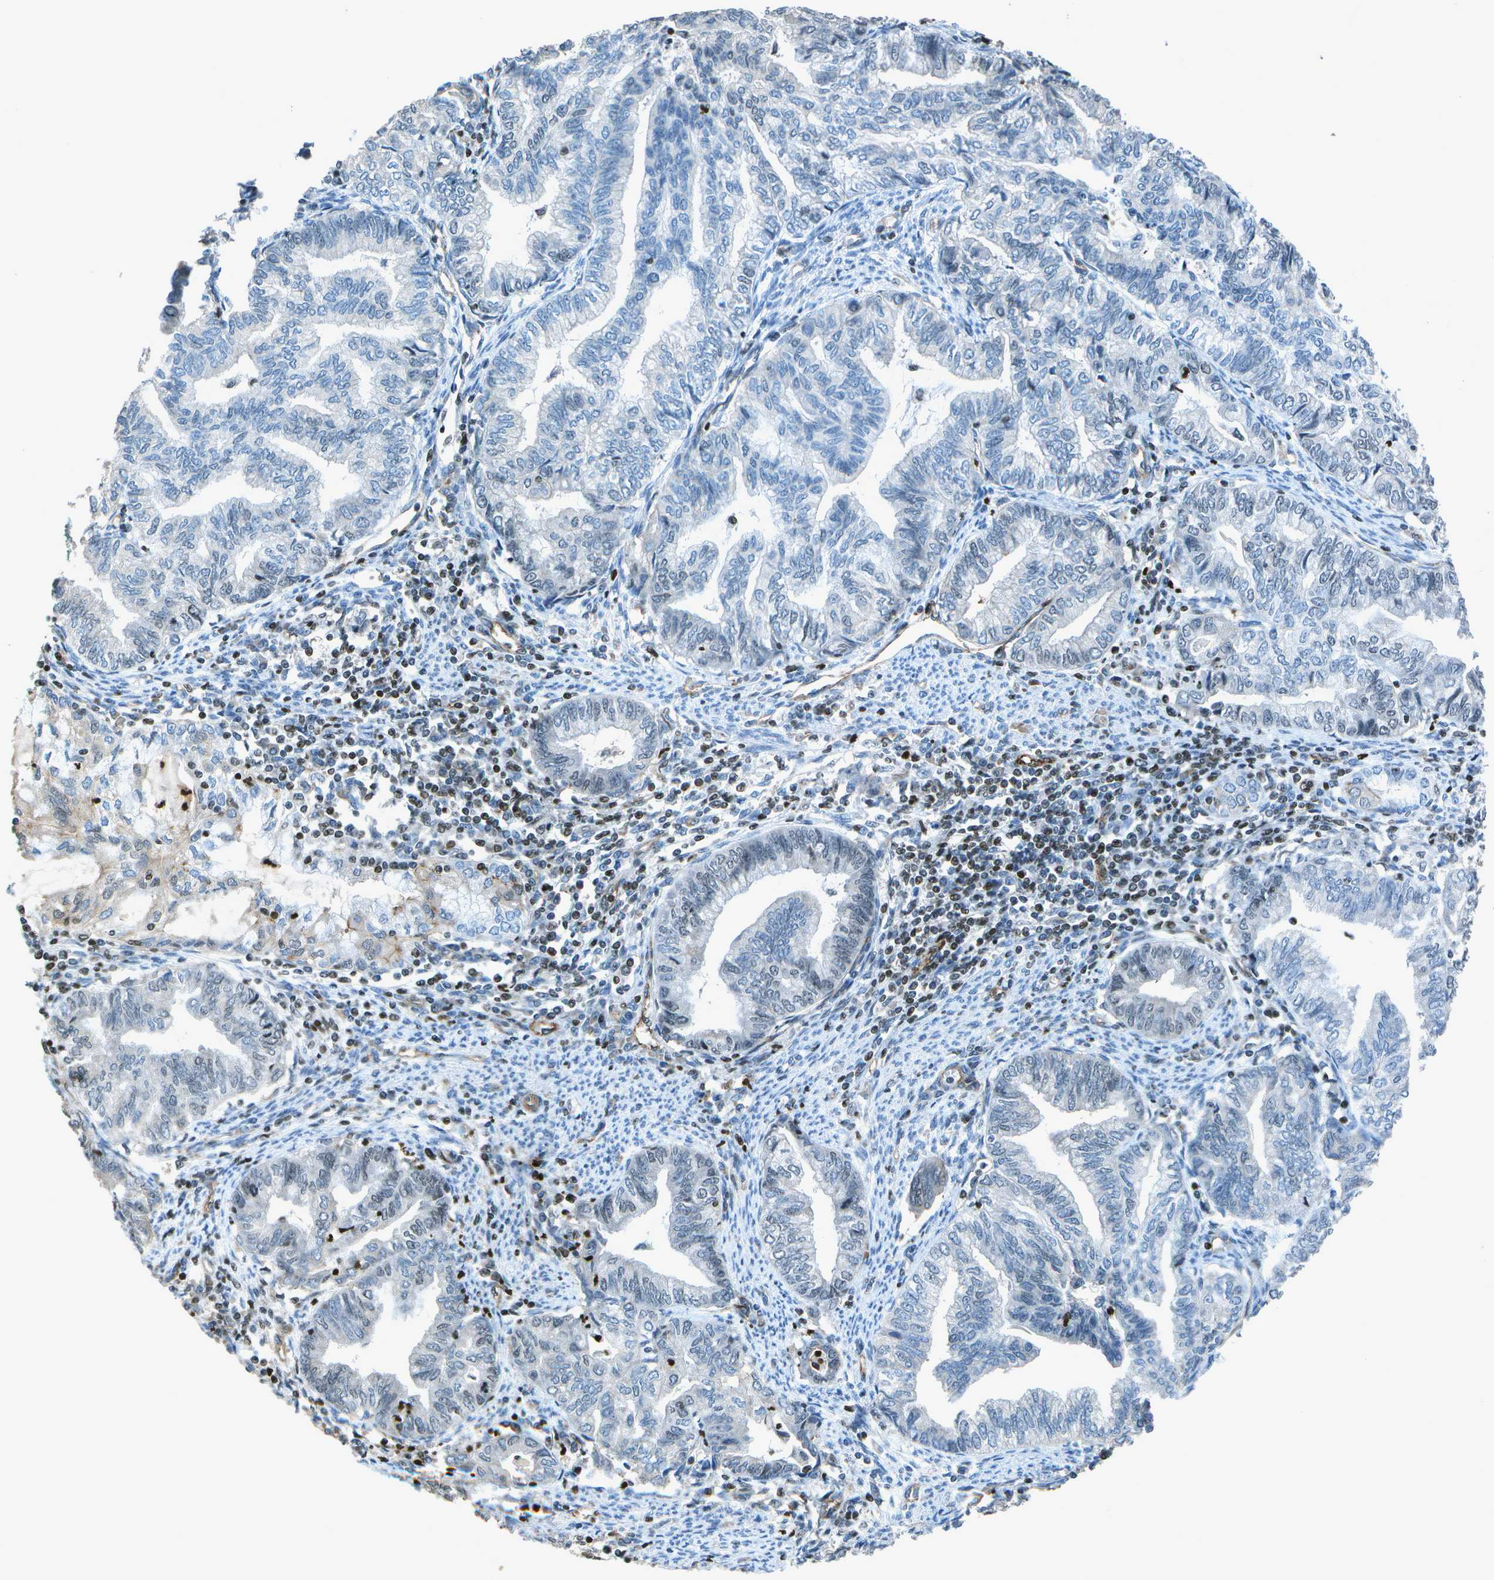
{"staining": {"intensity": "negative", "quantity": "none", "location": "none"}, "tissue": "endometrial cancer", "cell_type": "Tumor cells", "image_type": "cancer", "snomed": [{"axis": "morphology", "description": "Adenocarcinoma, NOS"}, {"axis": "topography", "description": "Endometrium"}], "caption": "Adenocarcinoma (endometrial) was stained to show a protein in brown. There is no significant expression in tumor cells.", "gene": "PDLIM1", "patient": {"sex": "female", "age": 79}}